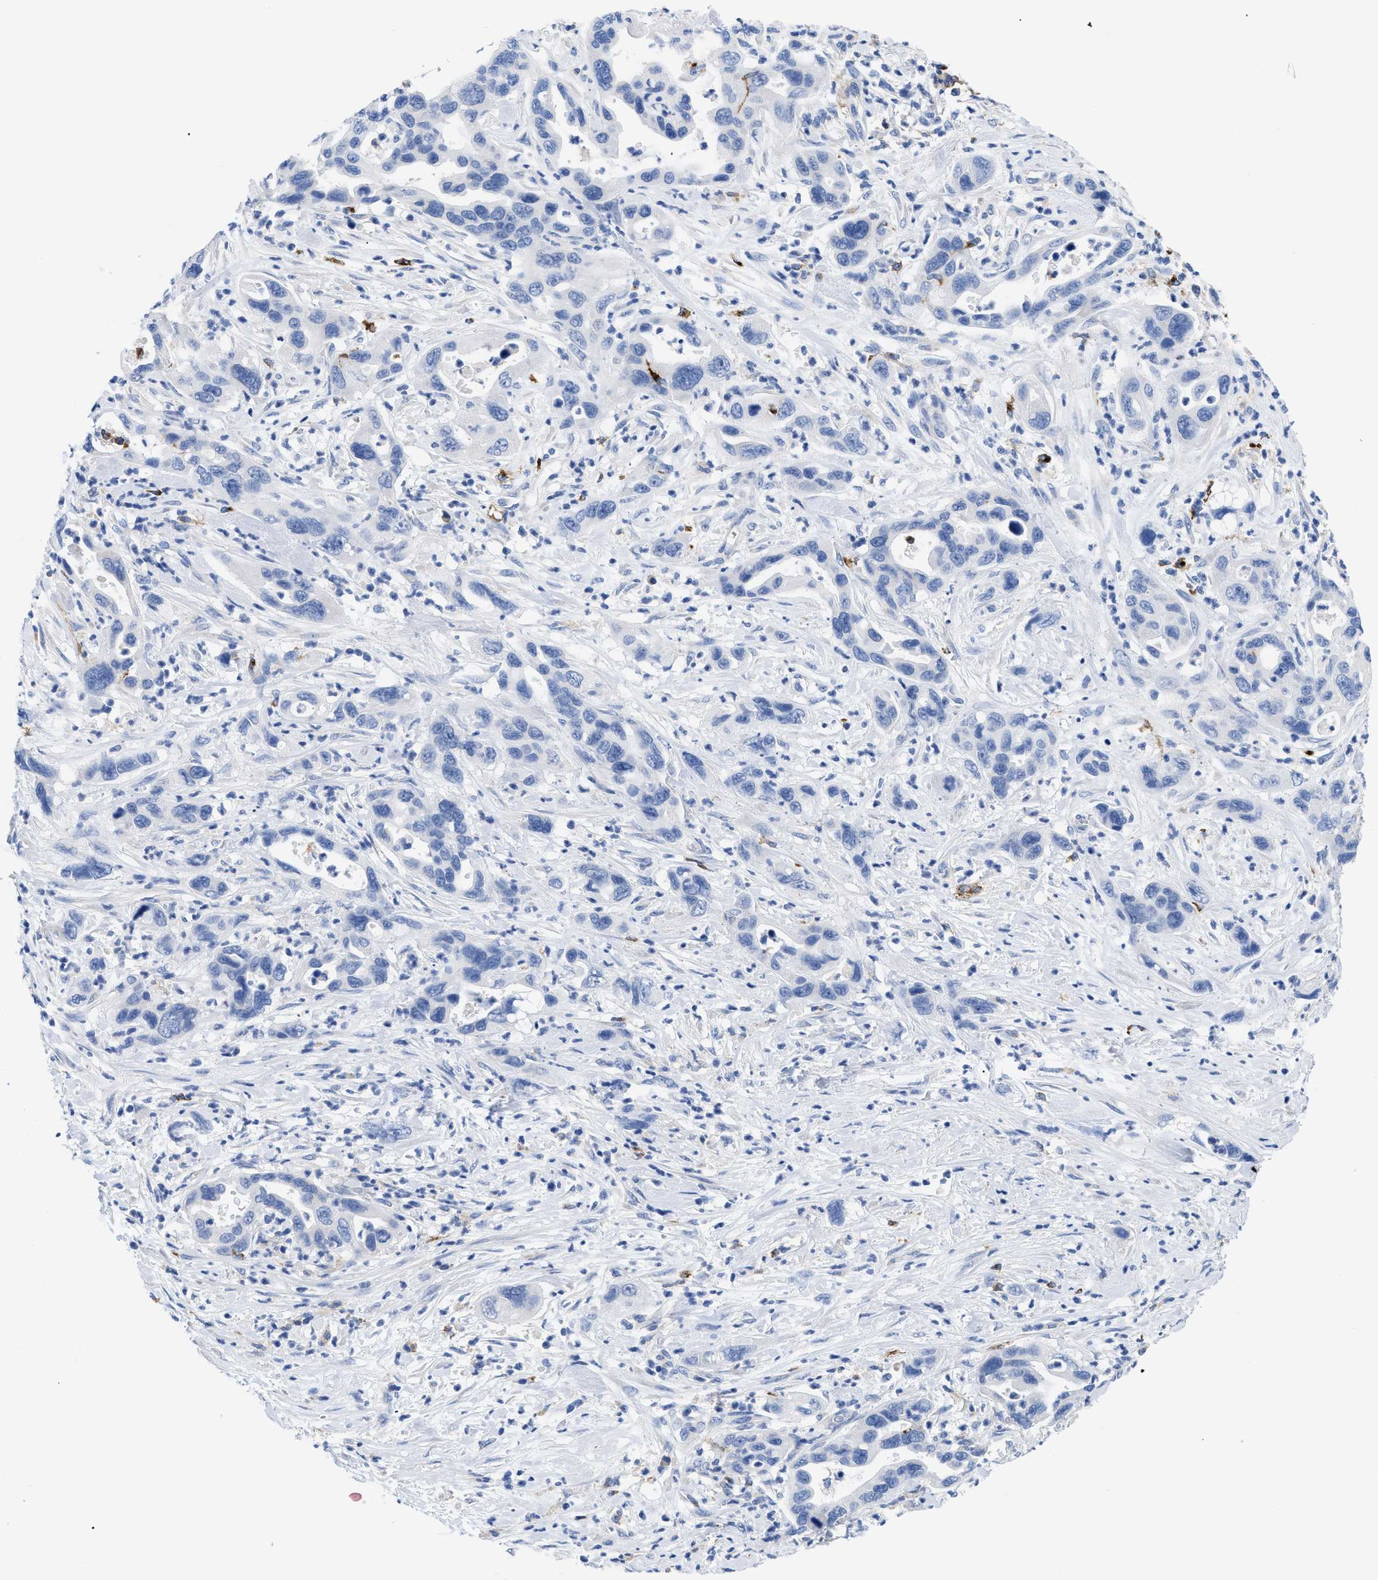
{"staining": {"intensity": "negative", "quantity": "none", "location": "none"}, "tissue": "pancreatic cancer", "cell_type": "Tumor cells", "image_type": "cancer", "snomed": [{"axis": "morphology", "description": "Adenocarcinoma, NOS"}, {"axis": "topography", "description": "Pancreas"}], "caption": "Protein analysis of adenocarcinoma (pancreatic) exhibits no significant expression in tumor cells.", "gene": "HLA-DPA1", "patient": {"sex": "female", "age": 70}}